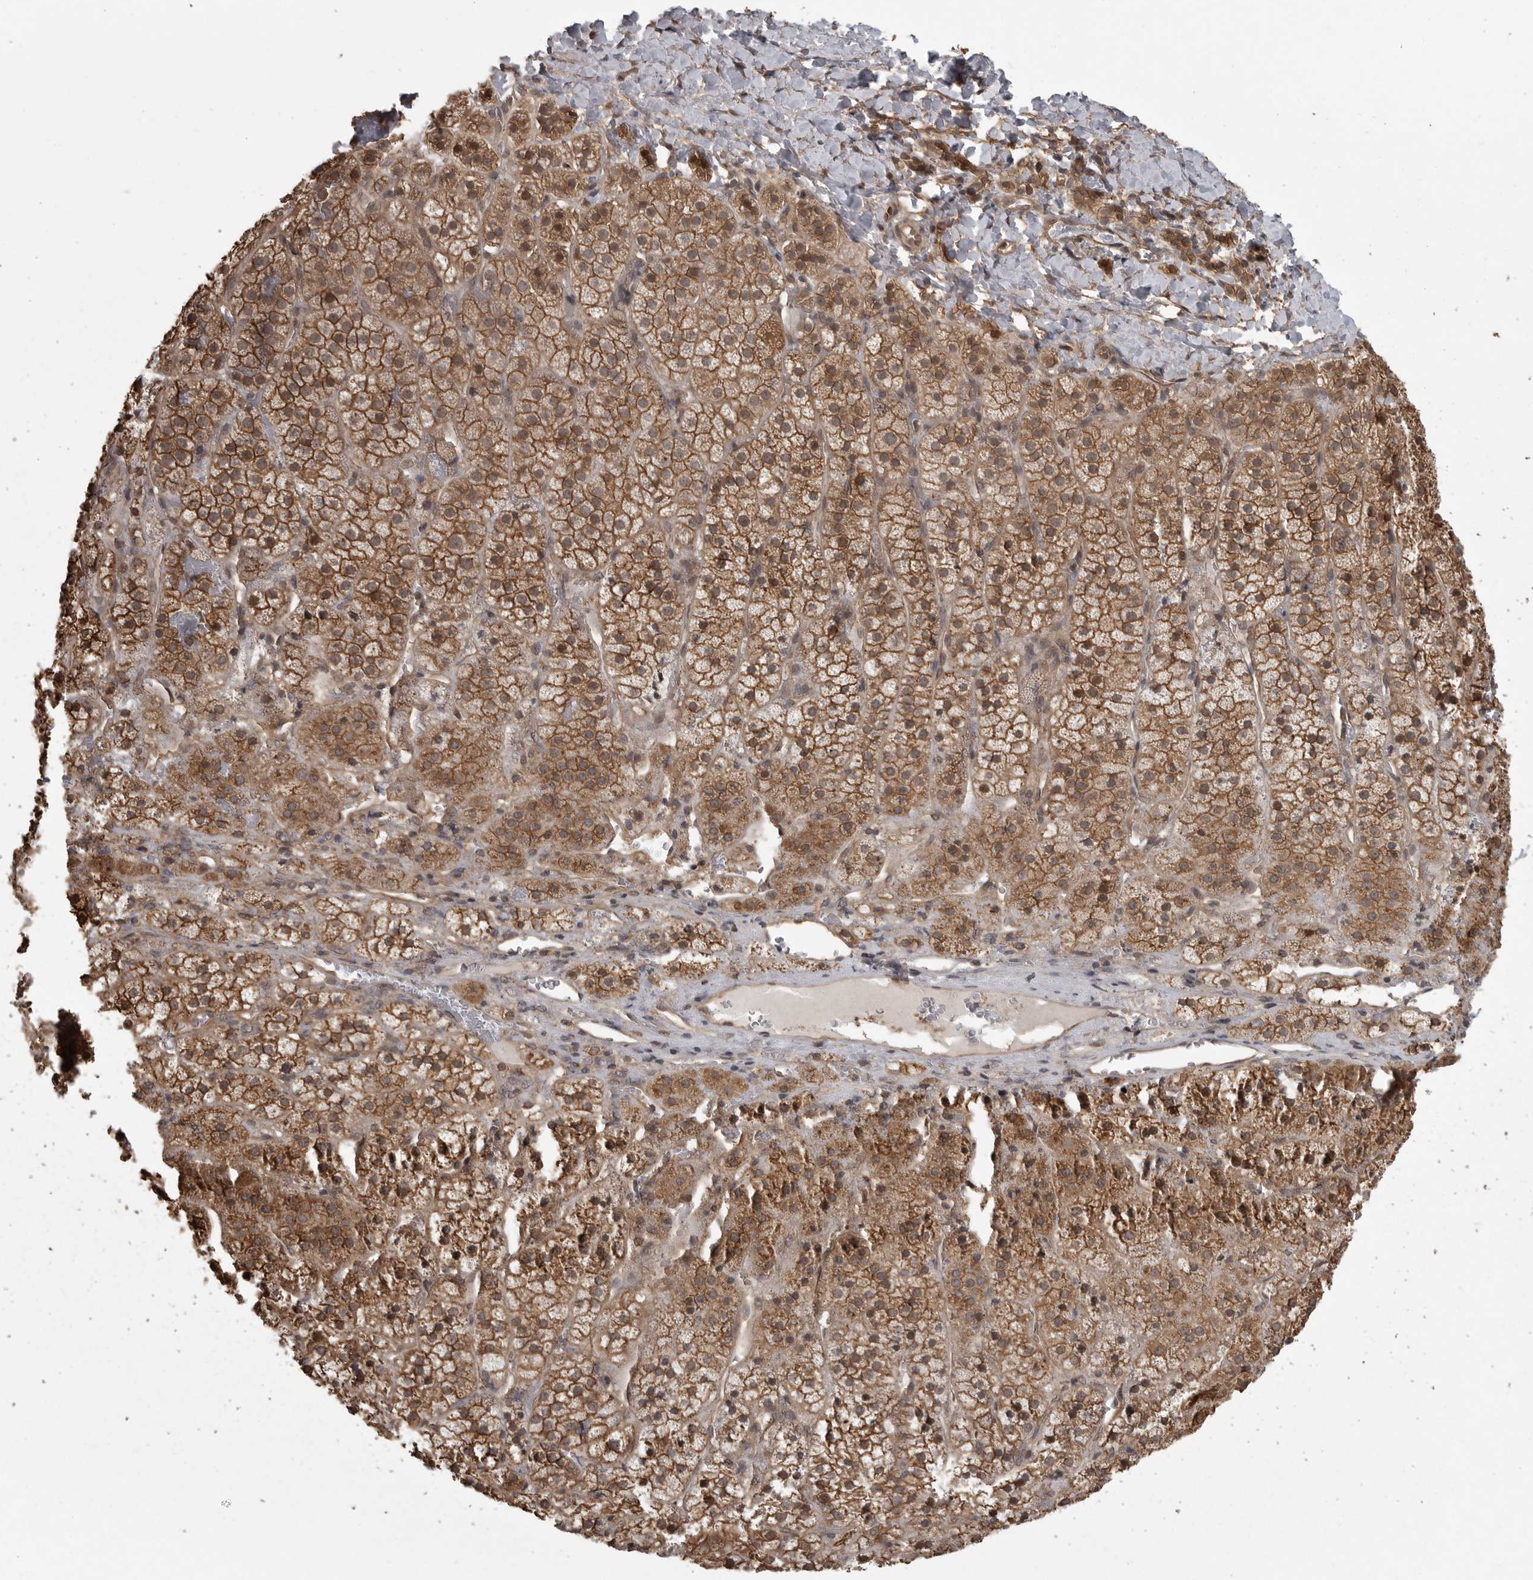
{"staining": {"intensity": "moderate", "quantity": ">75%", "location": "cytoplasmic/membranous"}, "tissue": "adrenal gland", "cell_type": "Glandular cells", "image_type": "normal", "snomed": [{"axis": "morphology", "description": "Normal tissue, NOS"}, {"axis": "topography", "description": "Adrenal gland"}], "caption": "A histopathology image of human adrenal gland stained for a protein reveals moderate cytoplasmic/membranous brown staining in glandular cells. (Stains: DAB (3,3'-diaminobenzidine) in brown, nuclei in blue, Microscopy: brightfield microscopy at high magnification).", "gene": "DNAJC8", "patient": {"sex": "female", "age": 44}}